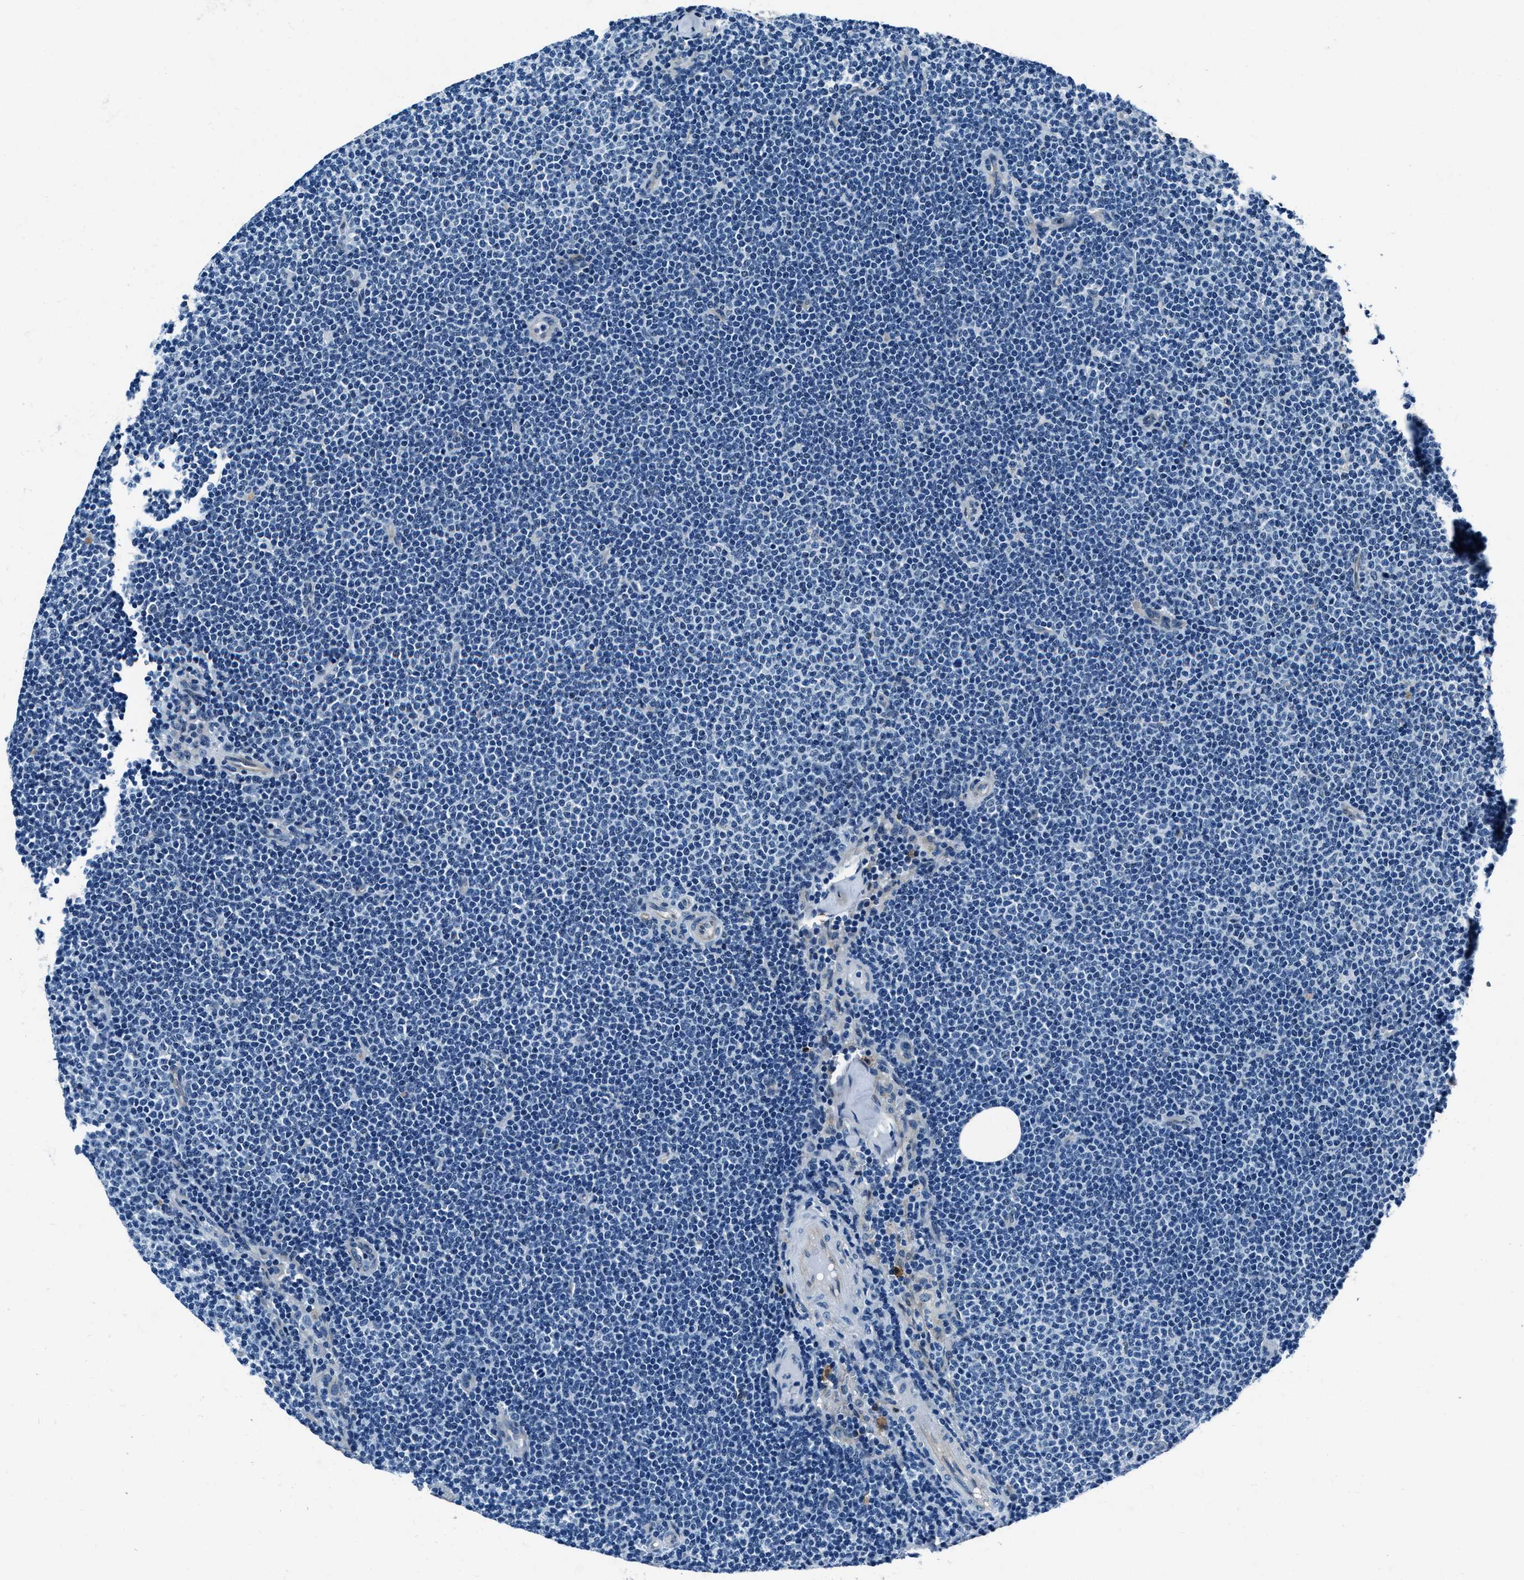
{"staining": {"intensity": "negative", "quantity": "none", "location": "none"}, "tissue": "lymphoma", "cell_type": "Tumor cells", "image_type": "cancer", "snomed": [{"axis": "morphology", "description": "Malignant lymphoma, non-Hodgkin's type, Low grade"}, {"axis": "topography", "description": "Lymph node"}], "caption": "A high-resolution histopathology image shows immunohistochemistry staining of malignant lymphoma, non-Hodgkin's type (low-grade), which reveals no significant staining in tumor cells. Nuclei are stained in blue.", "gene": "PTPDC1", "patient": {"sex": "female", "age": 53}}